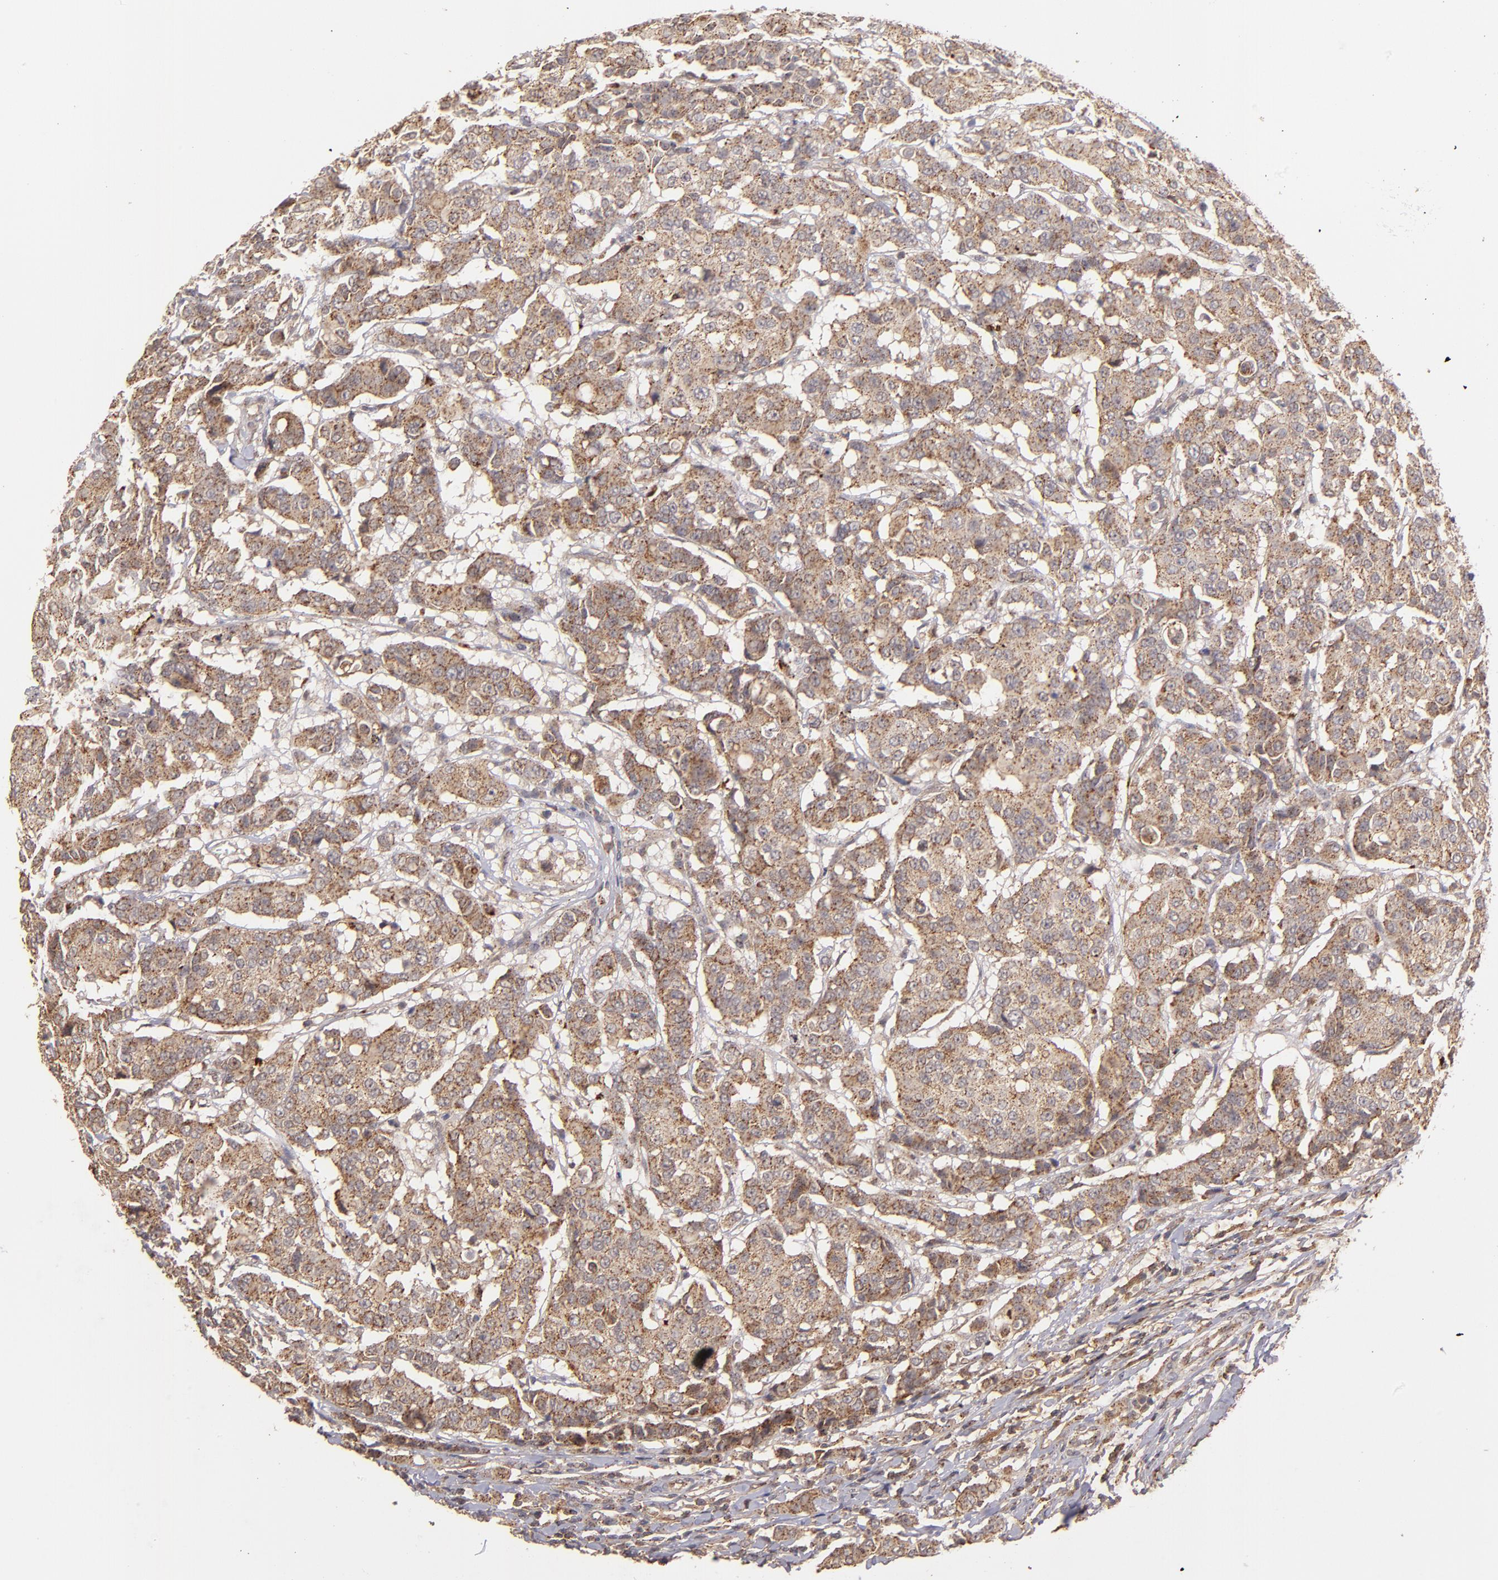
{"staining": {"intensity": "moderate", "quantity": ">75%", "location": "cytoplasmic/membranous"}, "tissue": "breast cancer", "cell_type": "Tumor cells", "image_type": "cancer", "snomed": [{"axis": "morphology", "description": "Duct carcinoma"}, {"axis": "topography", "description": "Breast"}], "caption": "Moderate cytoplasmic/membranous protein expression is present in about >75% of tumor cells in breast infiltrating ductal carcinoma.", "gene": "ZFYVE1", "patient": {"sex": "female", "age": 27}}